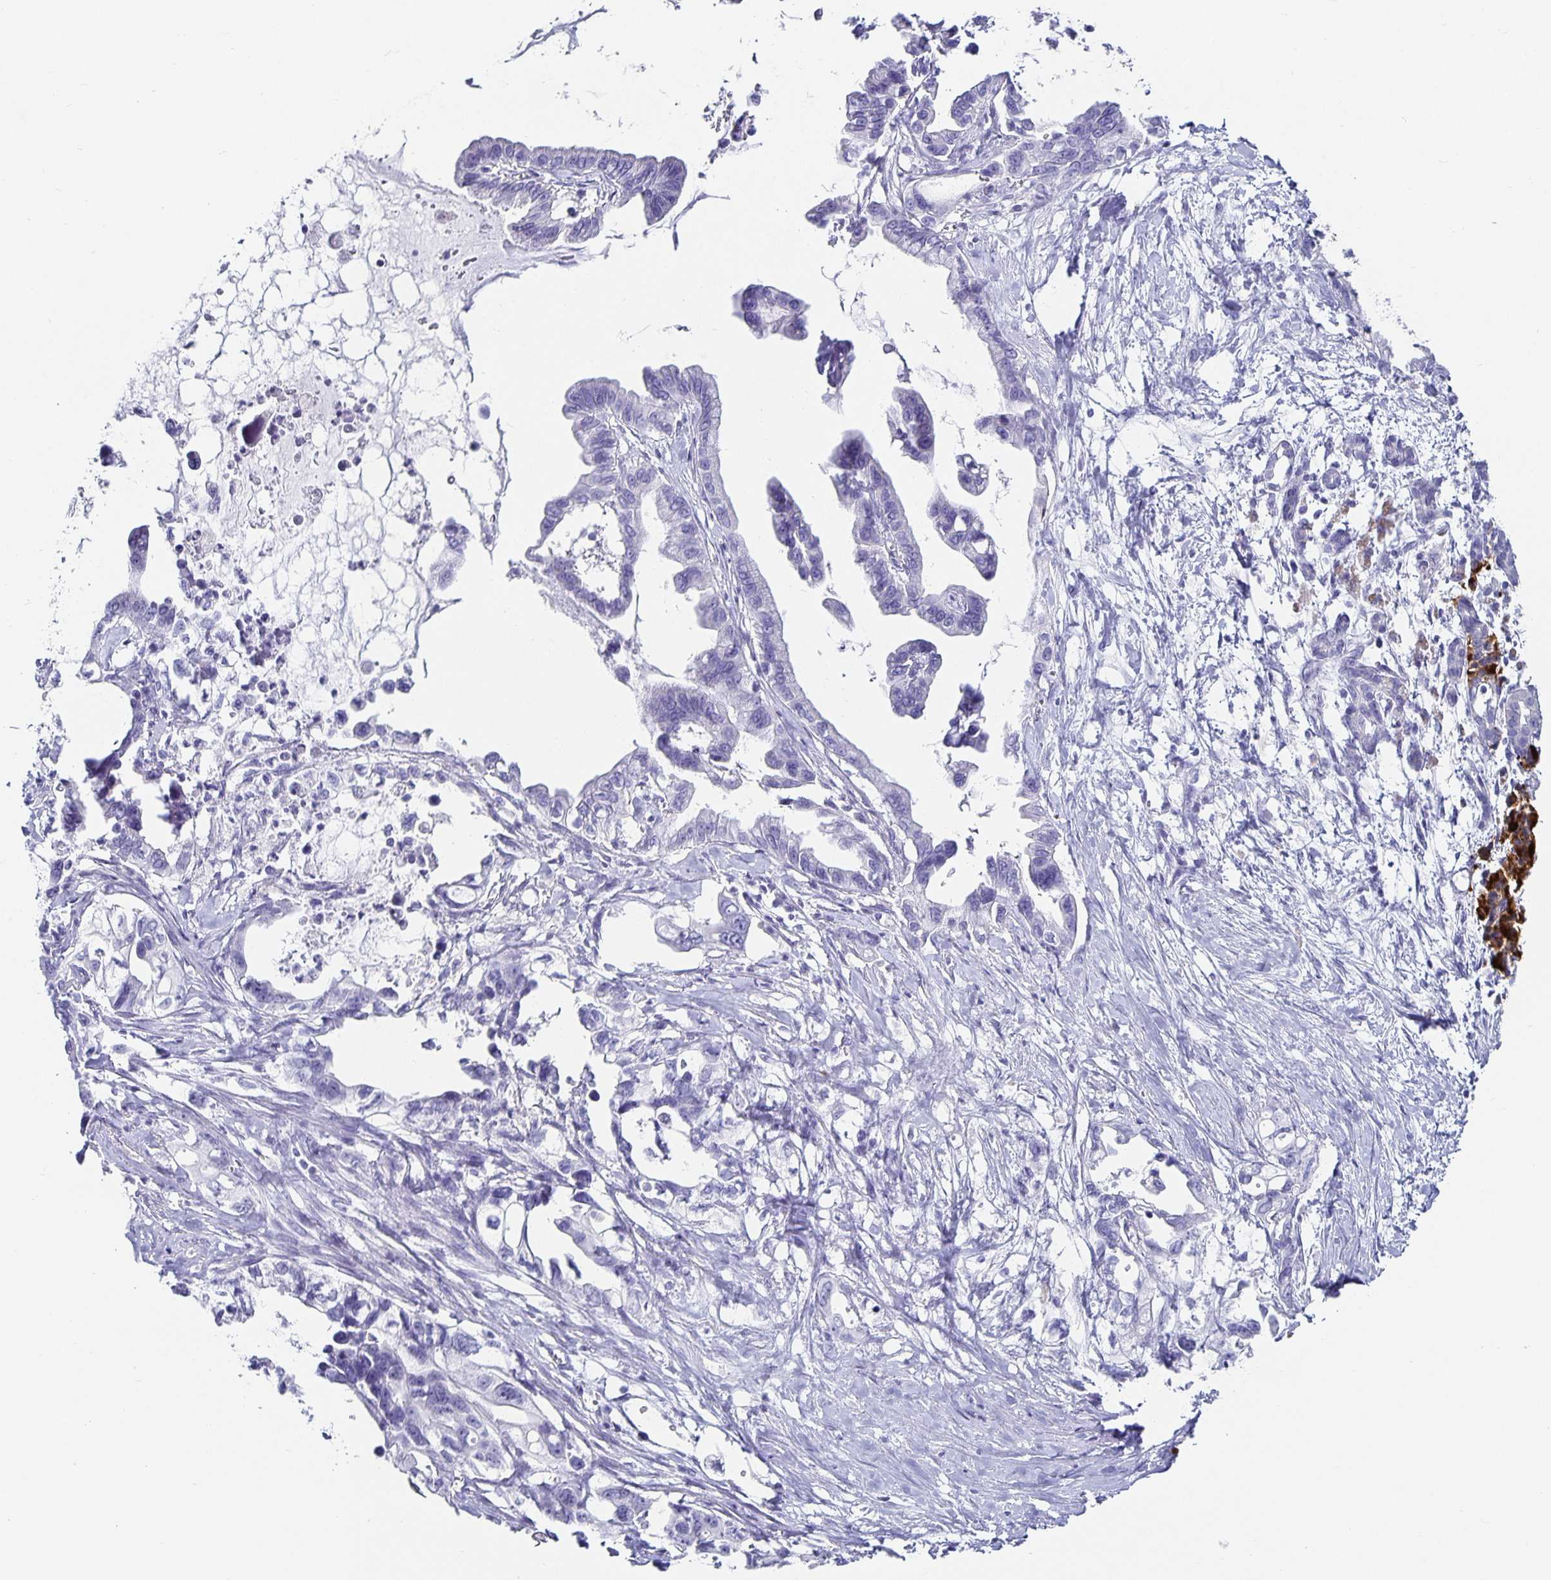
{"staining": {"intensity": "negative", "quantity": "none", "location": "none"}, "tissue": "pancreatic cancer", "cell_type": "Tumor cells", "image_type": "cancer", "snomed": [{"axis": "morphology", "description": "Adenocarcinoma, NOS"}, {"axis": "topography", "description": "Pancreas"}], "caption": "Tumor cells show no significant positivity in pancreatic cancer (adenocarcinoma). (DAB (3,3'-diaminobenzidine) immunohistochemistry visualized using brightfield microscopy, high magnification).", "gene": "CHGA", "patient": {"sex": "male", "age": 61}}